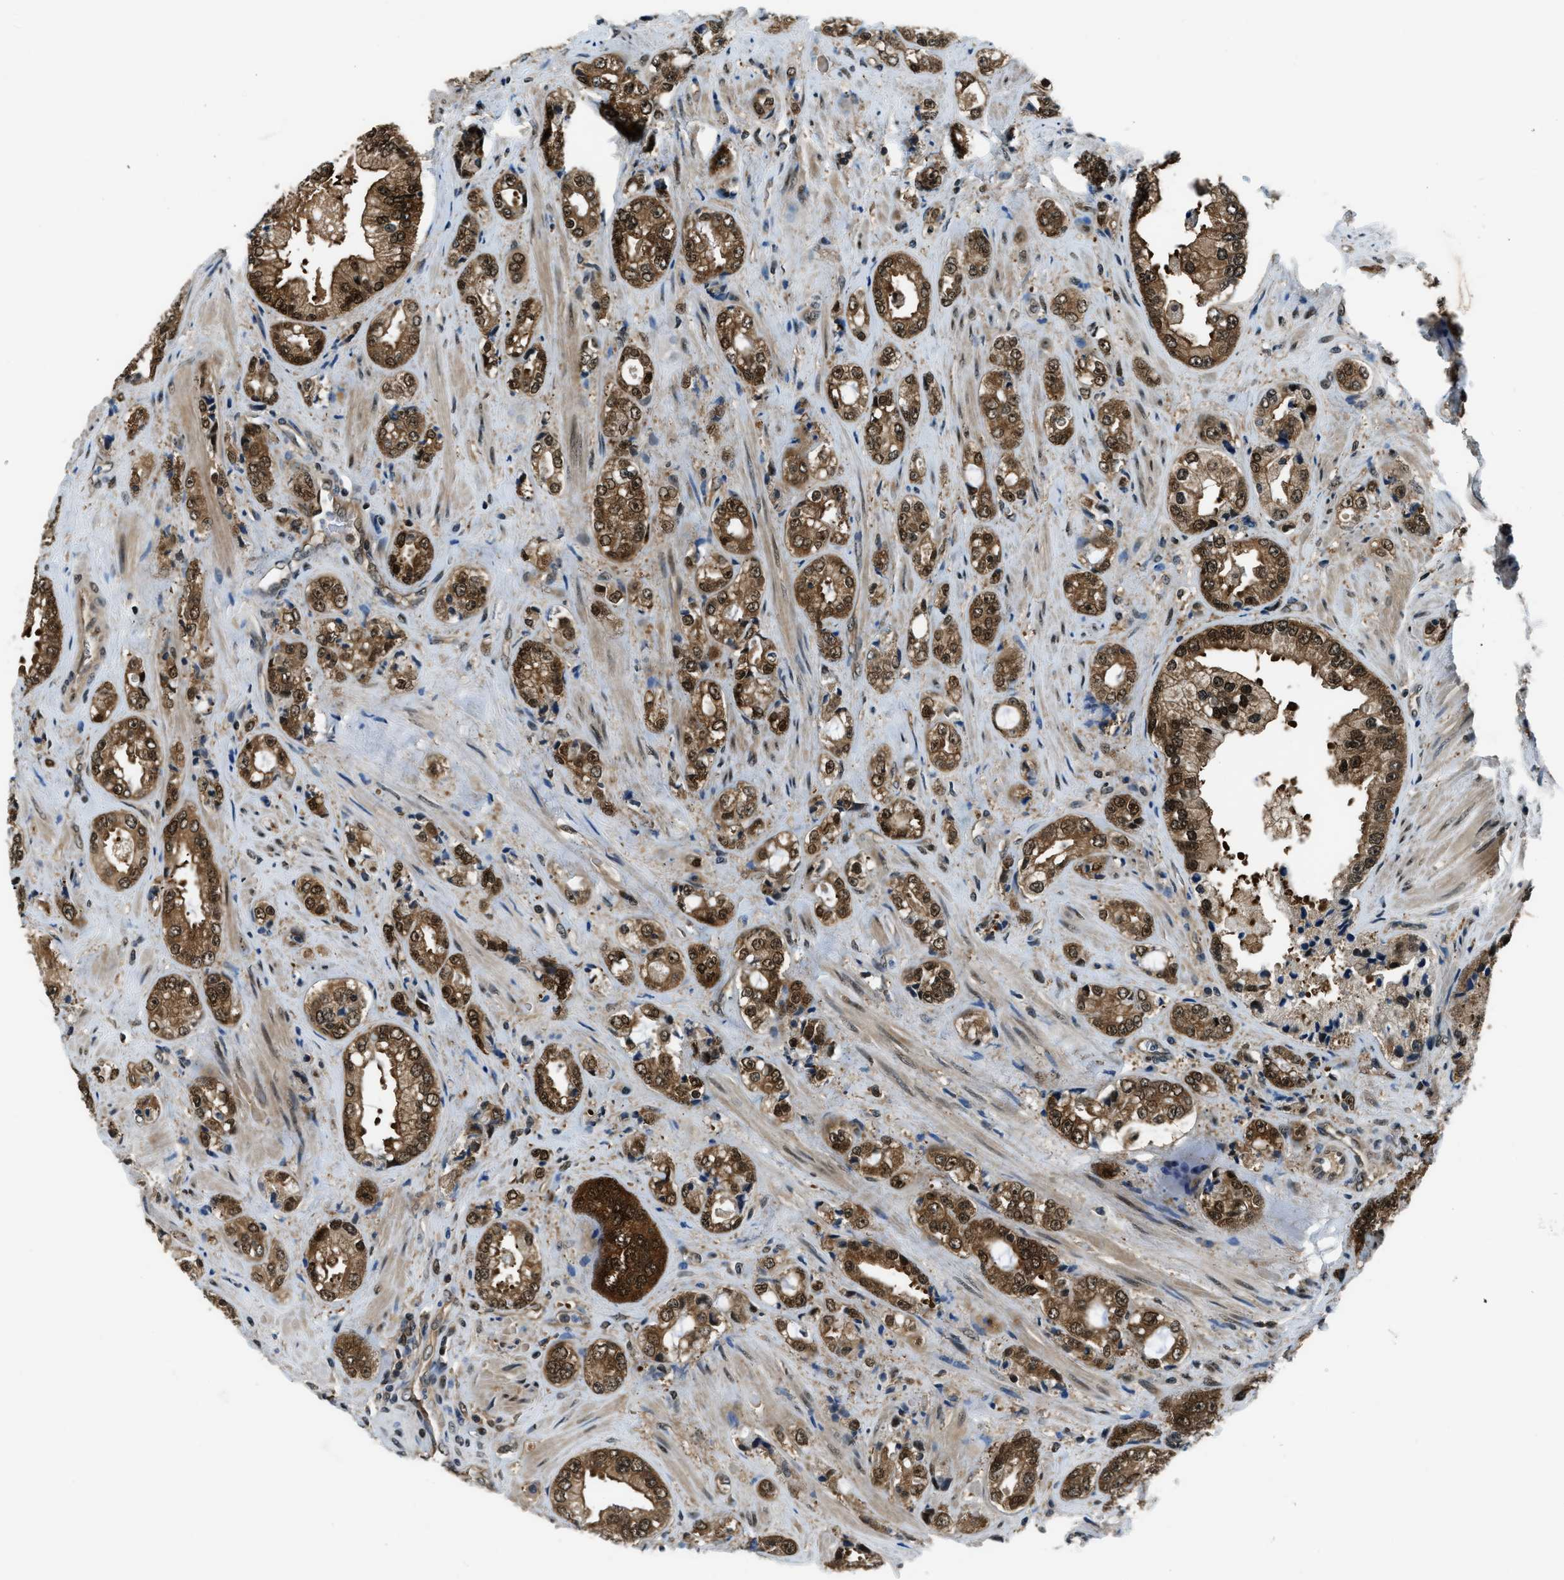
{"staining": {"intensity": "strong", "quantity": ">75%", "location": "cytoplasmic/membranous,nuclear"}, "tissue": "prostate cancer", "cell_type": "Tumor cells", "image_type": "cancer", "snomed": [{"axis": "morphology", "description": "Adenocarcinoma, High grade"}, {"axis": "topography", "description": "Prostate"}], "caption": "Immunohistochemical staining of prostate cancer displays high levels of strong cytoplasmic/membranous and nuclear protein positivity in about >75% of tumor cells.", "gene": "NUDCD3", "patient": {"sex": "male", "age": 61}}